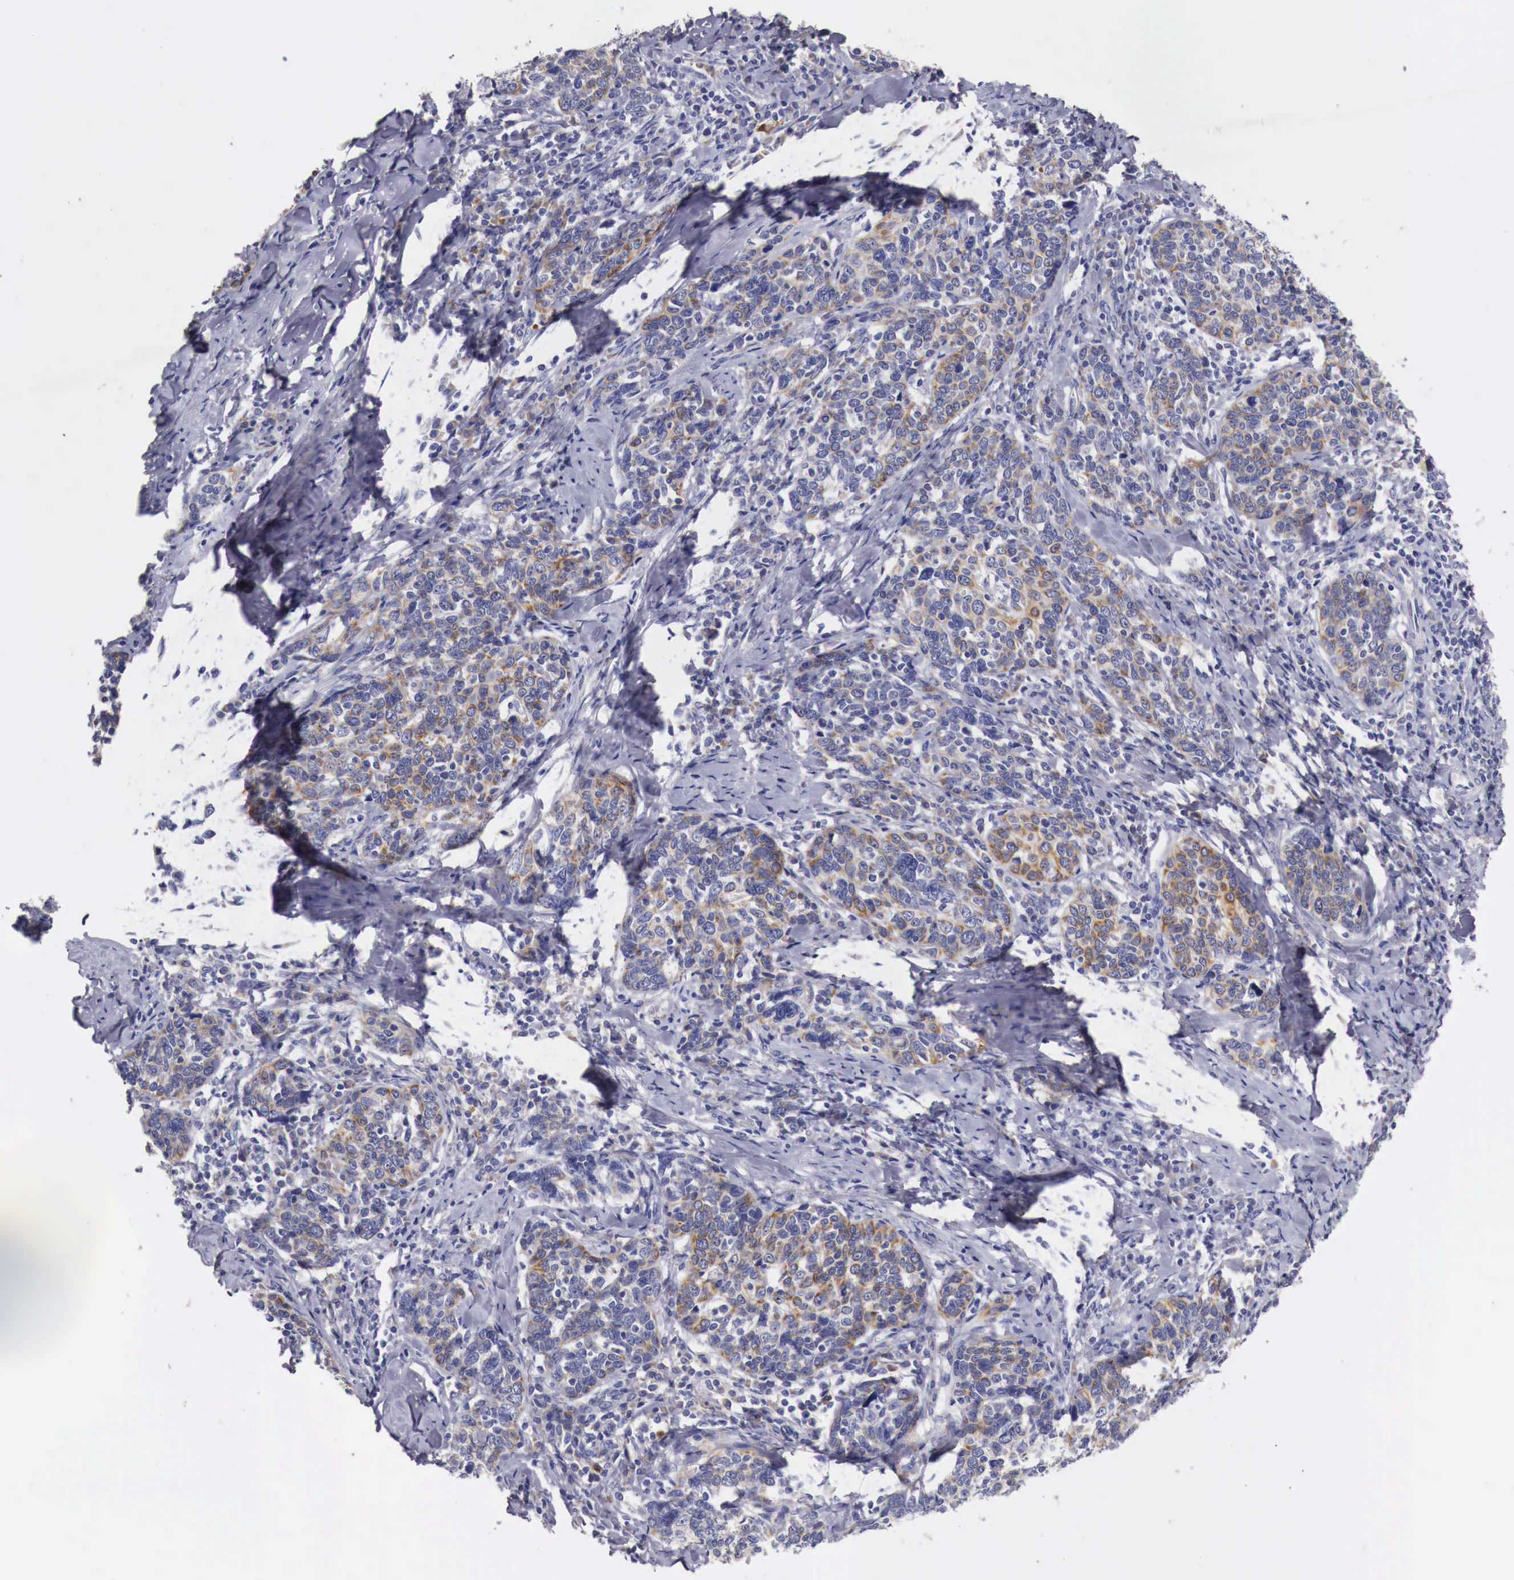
{"staining": {"intensity": "weak", "quantity": "25%-75%", "location": "cytoplasmic/membranous"}, "tissue": "cervical cancer", "cell_type": "Tumor cells", "image_type": "cancer", "snomed": [{"axis": "morphology", "description": "Squamous cell carcinoma, NOS"}, {"axis": "topography", "description": "Cervix"}], "caption": "There is low levels of weak cytoplasmic/membranous staining in tumor cells of cervical squamous cell carcinoma, as demonstrated by immunohistochemical staining (brown color).", "gene": "NREP", "patient": {"sex": "female", "age": 41}}